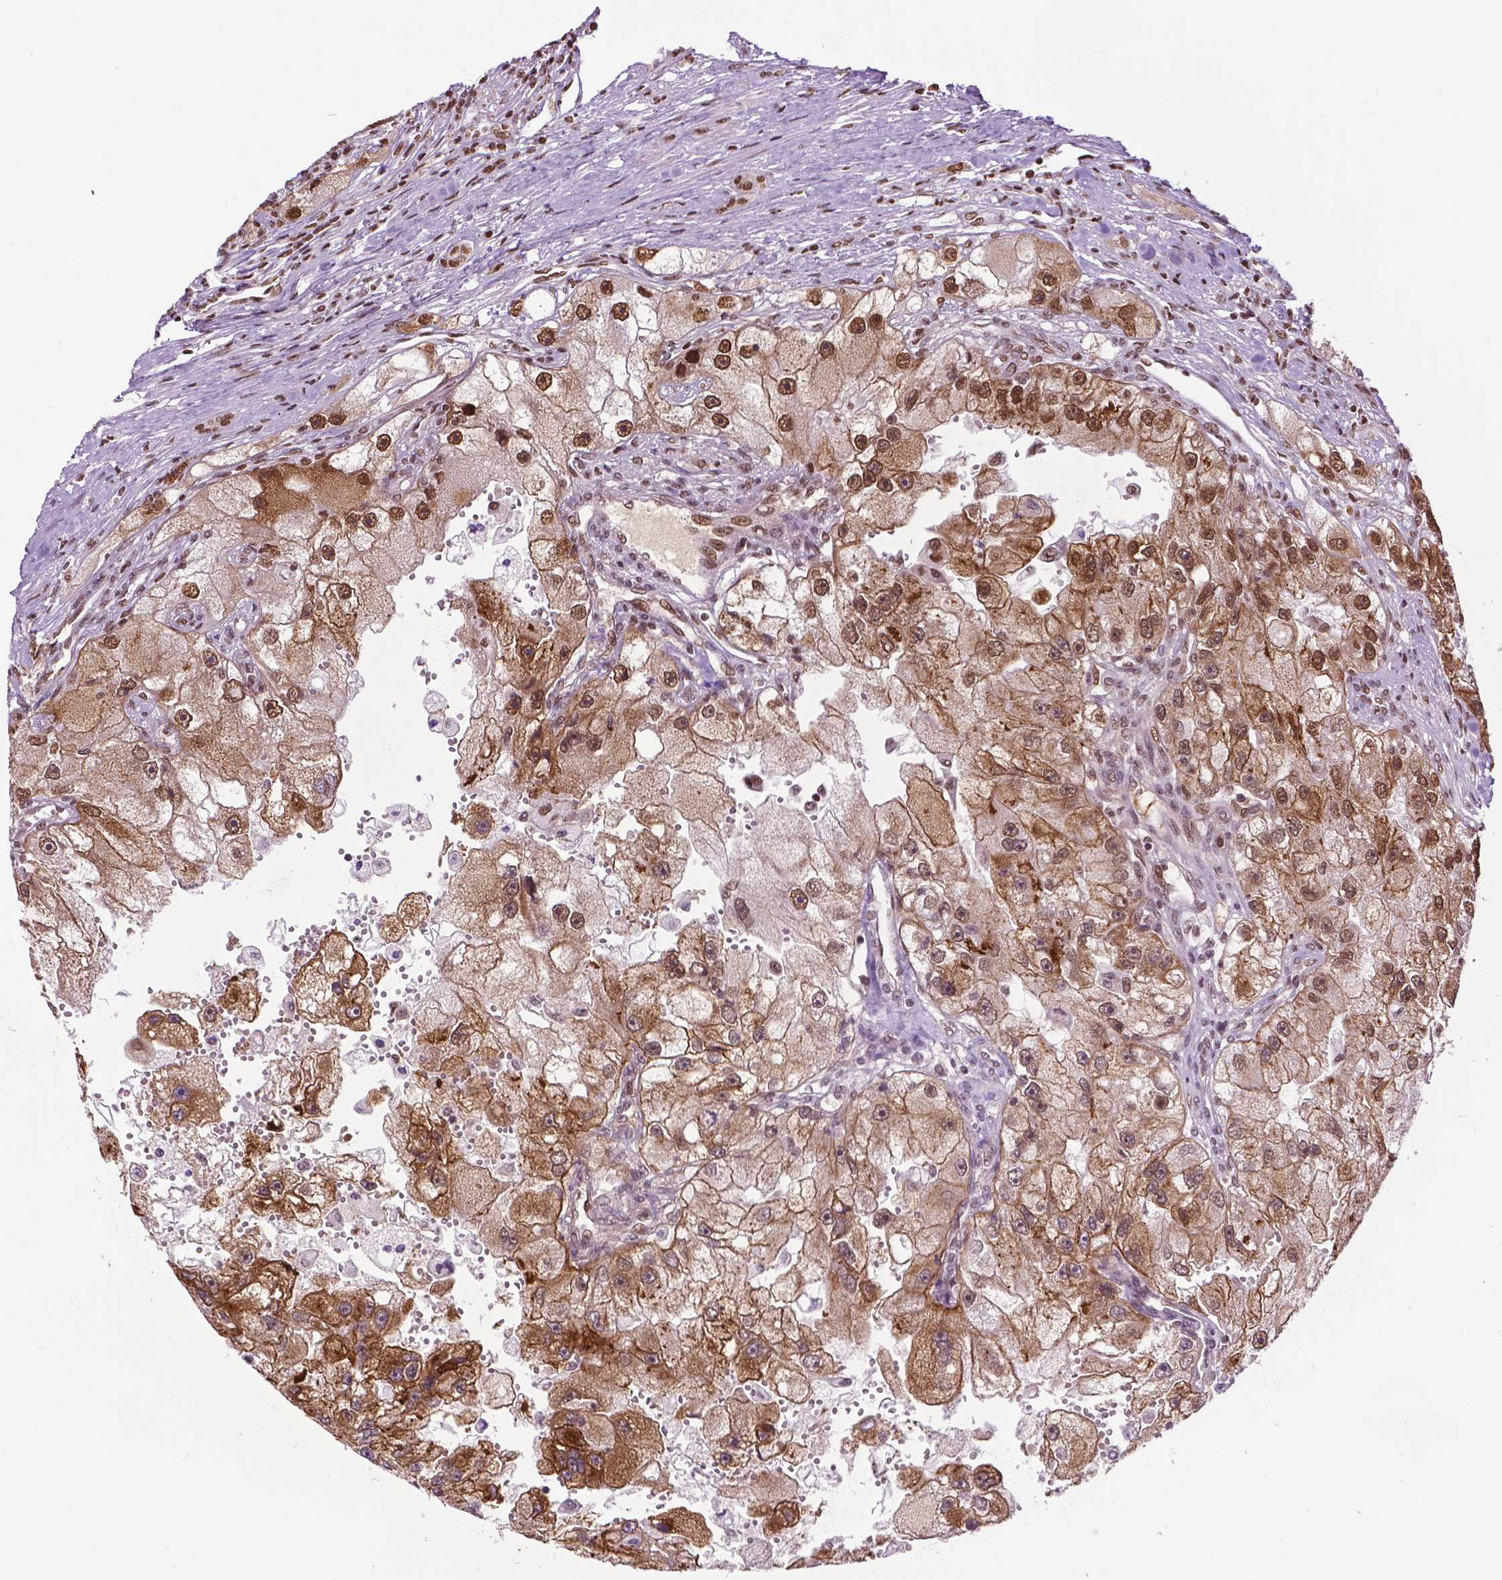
{"staining": {"intensity": "moderate", "quantity": ">75%", "location": "cytoplasmic/membranous,nuclear"}, "tissue": "renal cancer", "cell_type": "Tumor cells", "image_type": "cancer", "snomed": [{"axis": "morphology", "description": "Adenocarcinoma, NOS"}, {"axis": "topography", "description": "Kidney"}], "caption": "Adenocarcinoma (renal) stained with a protein marker exhibits moderate staining in tumor cells.", "gene": "COL23A1", "patient": {"sex": "male", "age": 63}}